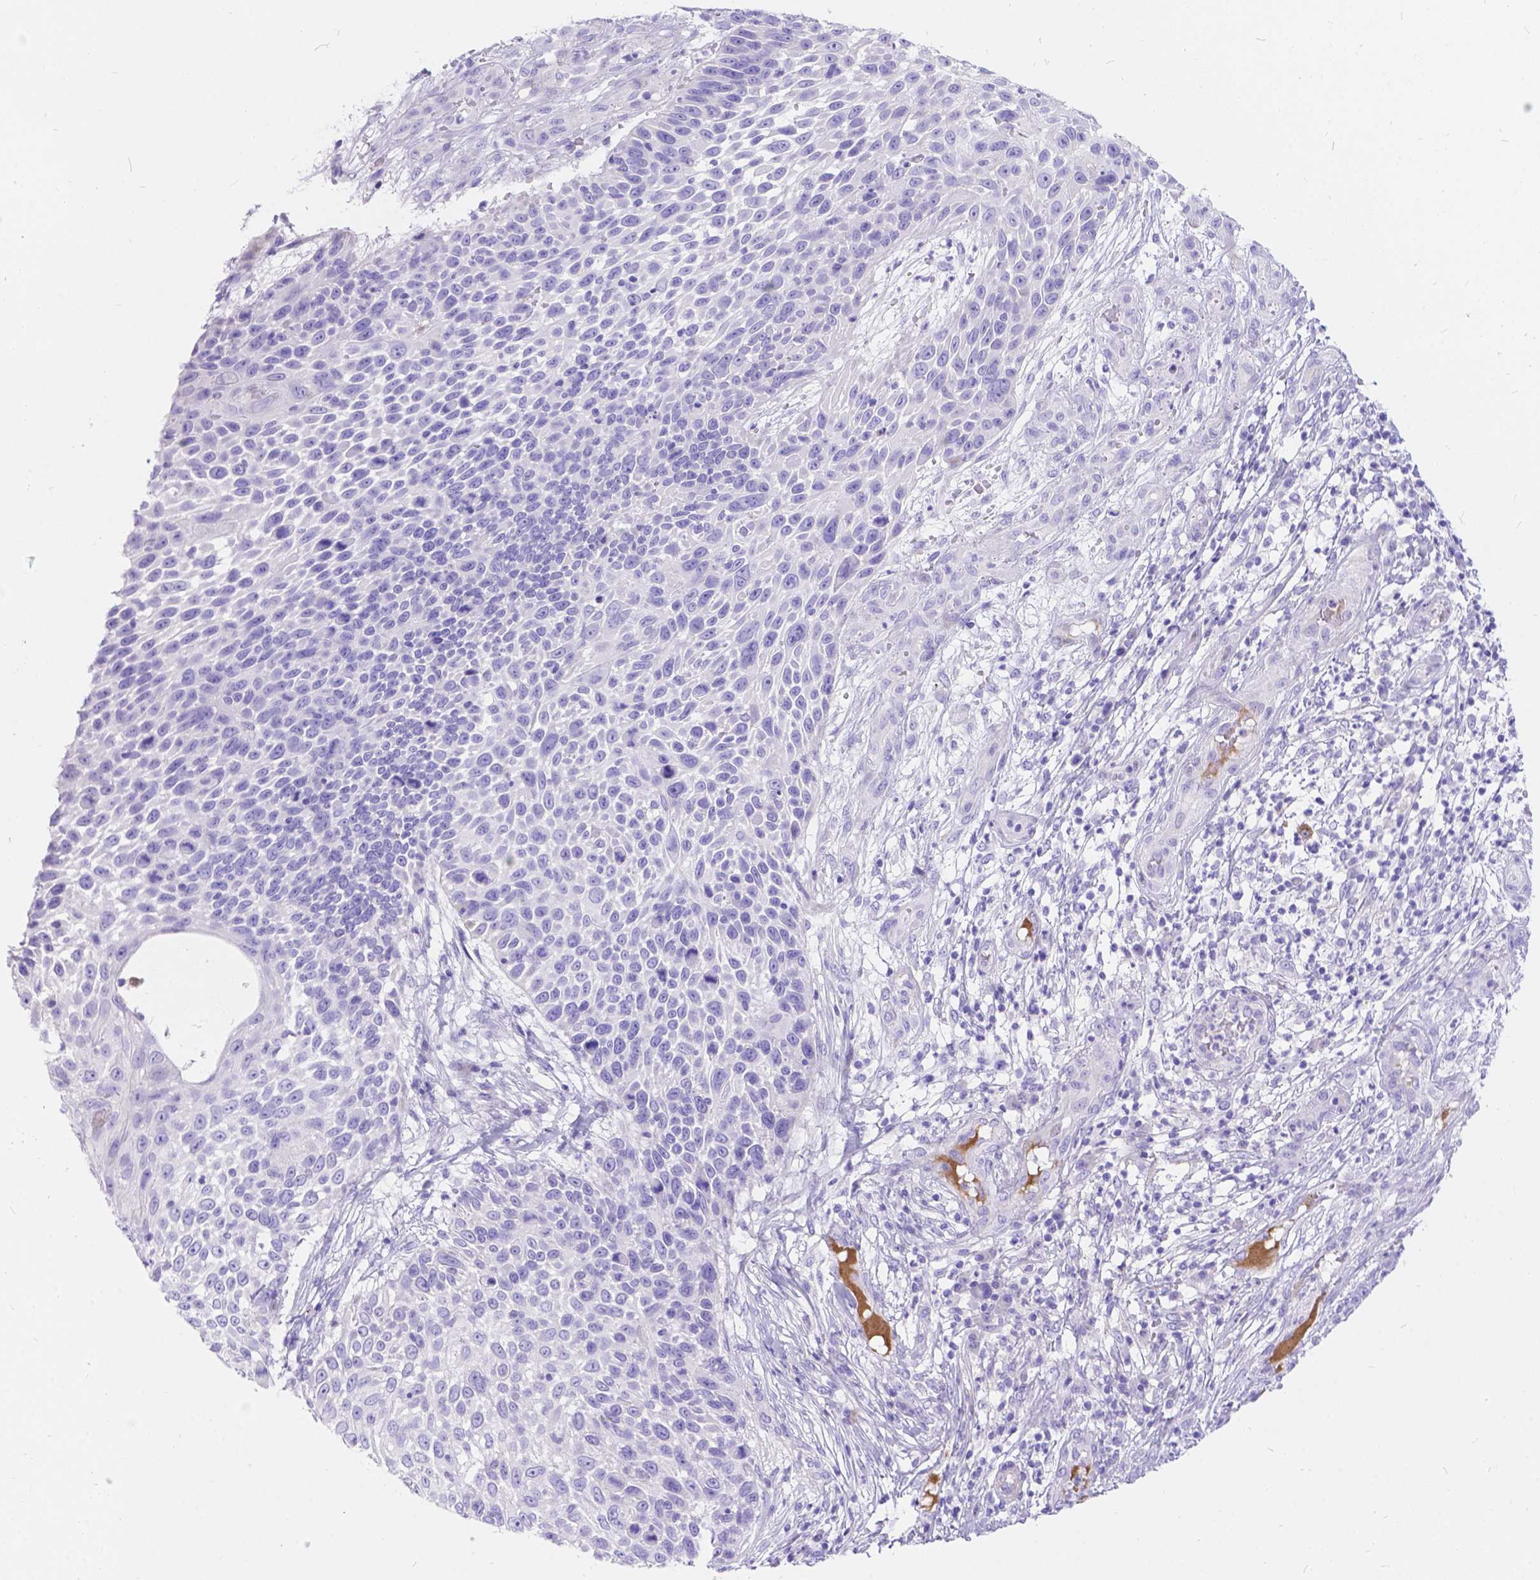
{"staining": {"intensity": "negative", "quantity": "none", "location": "none"}, "tissue": "skin cancer", "cell_type": "Tumor cells", "image_type": "cancer", "snomed": [{"axis": "morphology", "description": "Squamous cell carcinoma, NOS"}, {"axis": "topography", "description": "Skin"}], "caption": "The image reveals no staining of tumor cells in squamous cell carcinoma (skin). (Stains: DAB immunohistochemistry with hematoxylin counter stain, Microscopy: brightfield microscopy at high magnification).", "gene": "KLHL10", "patient": {"sex": "male", "age": 92}}